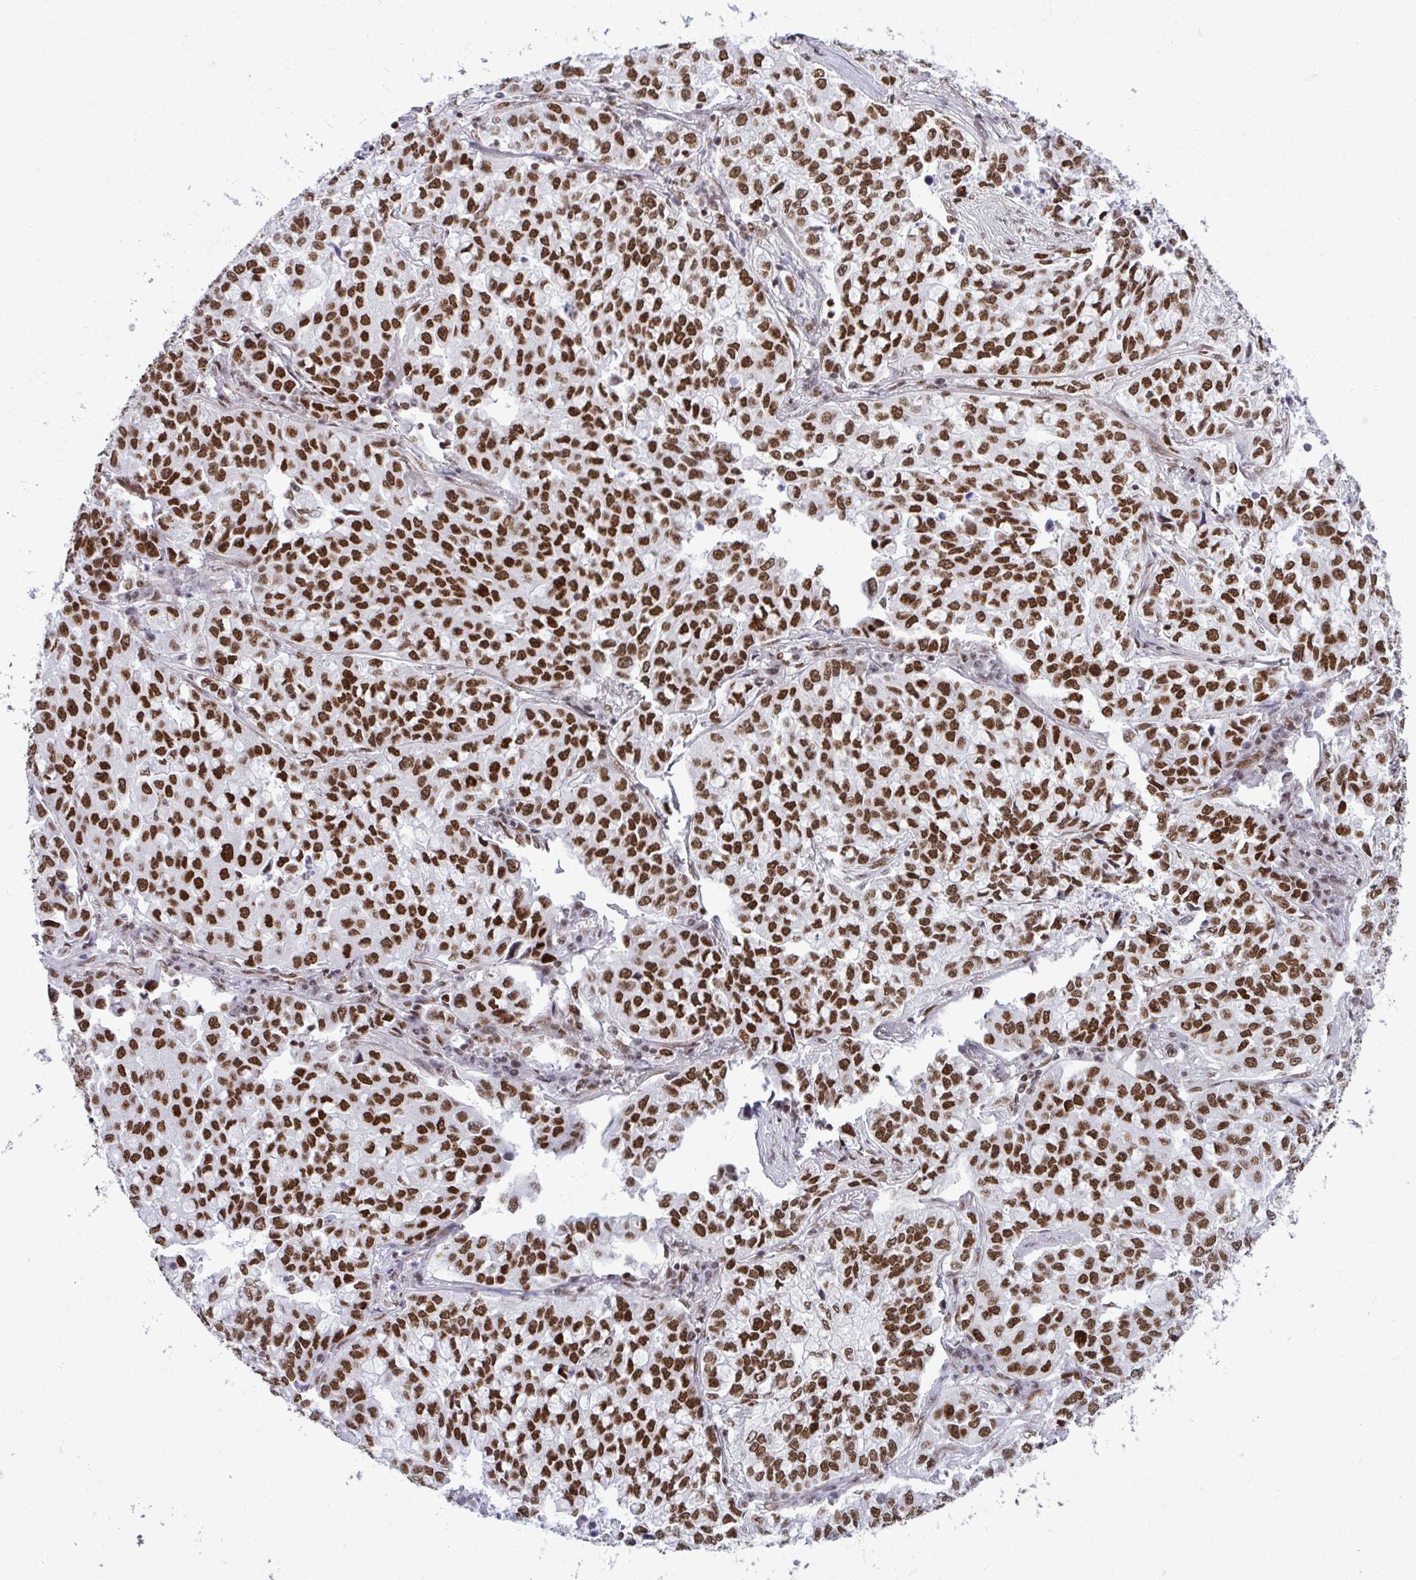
{"staining": {"intensity": "strong", "quantity": ">75%", "location": "nuclear"}, "tissue": "lung cancer", "cell_type": "Tumor cells", "image_type": "cancer", "snomed": [{"axis": "morphology", "description": "Adenocarcinoma, NOS"}, {"axis": "morphology", "description": "Adenocarcinoma, metastatic, NOS"}, {"axis": "topography", "description": "Lymph node"}, {"axis": "topography", "description": "Lung"}], "caption": "This photomicrograph demonstrates immunohistochemistry staining of human lung cancer (adenocarcinoma), with high strong nuclear expression in approximately >75% of tumor cells.", "gene": "CDYL", "patient": {"sex": "female", "age": 65}}